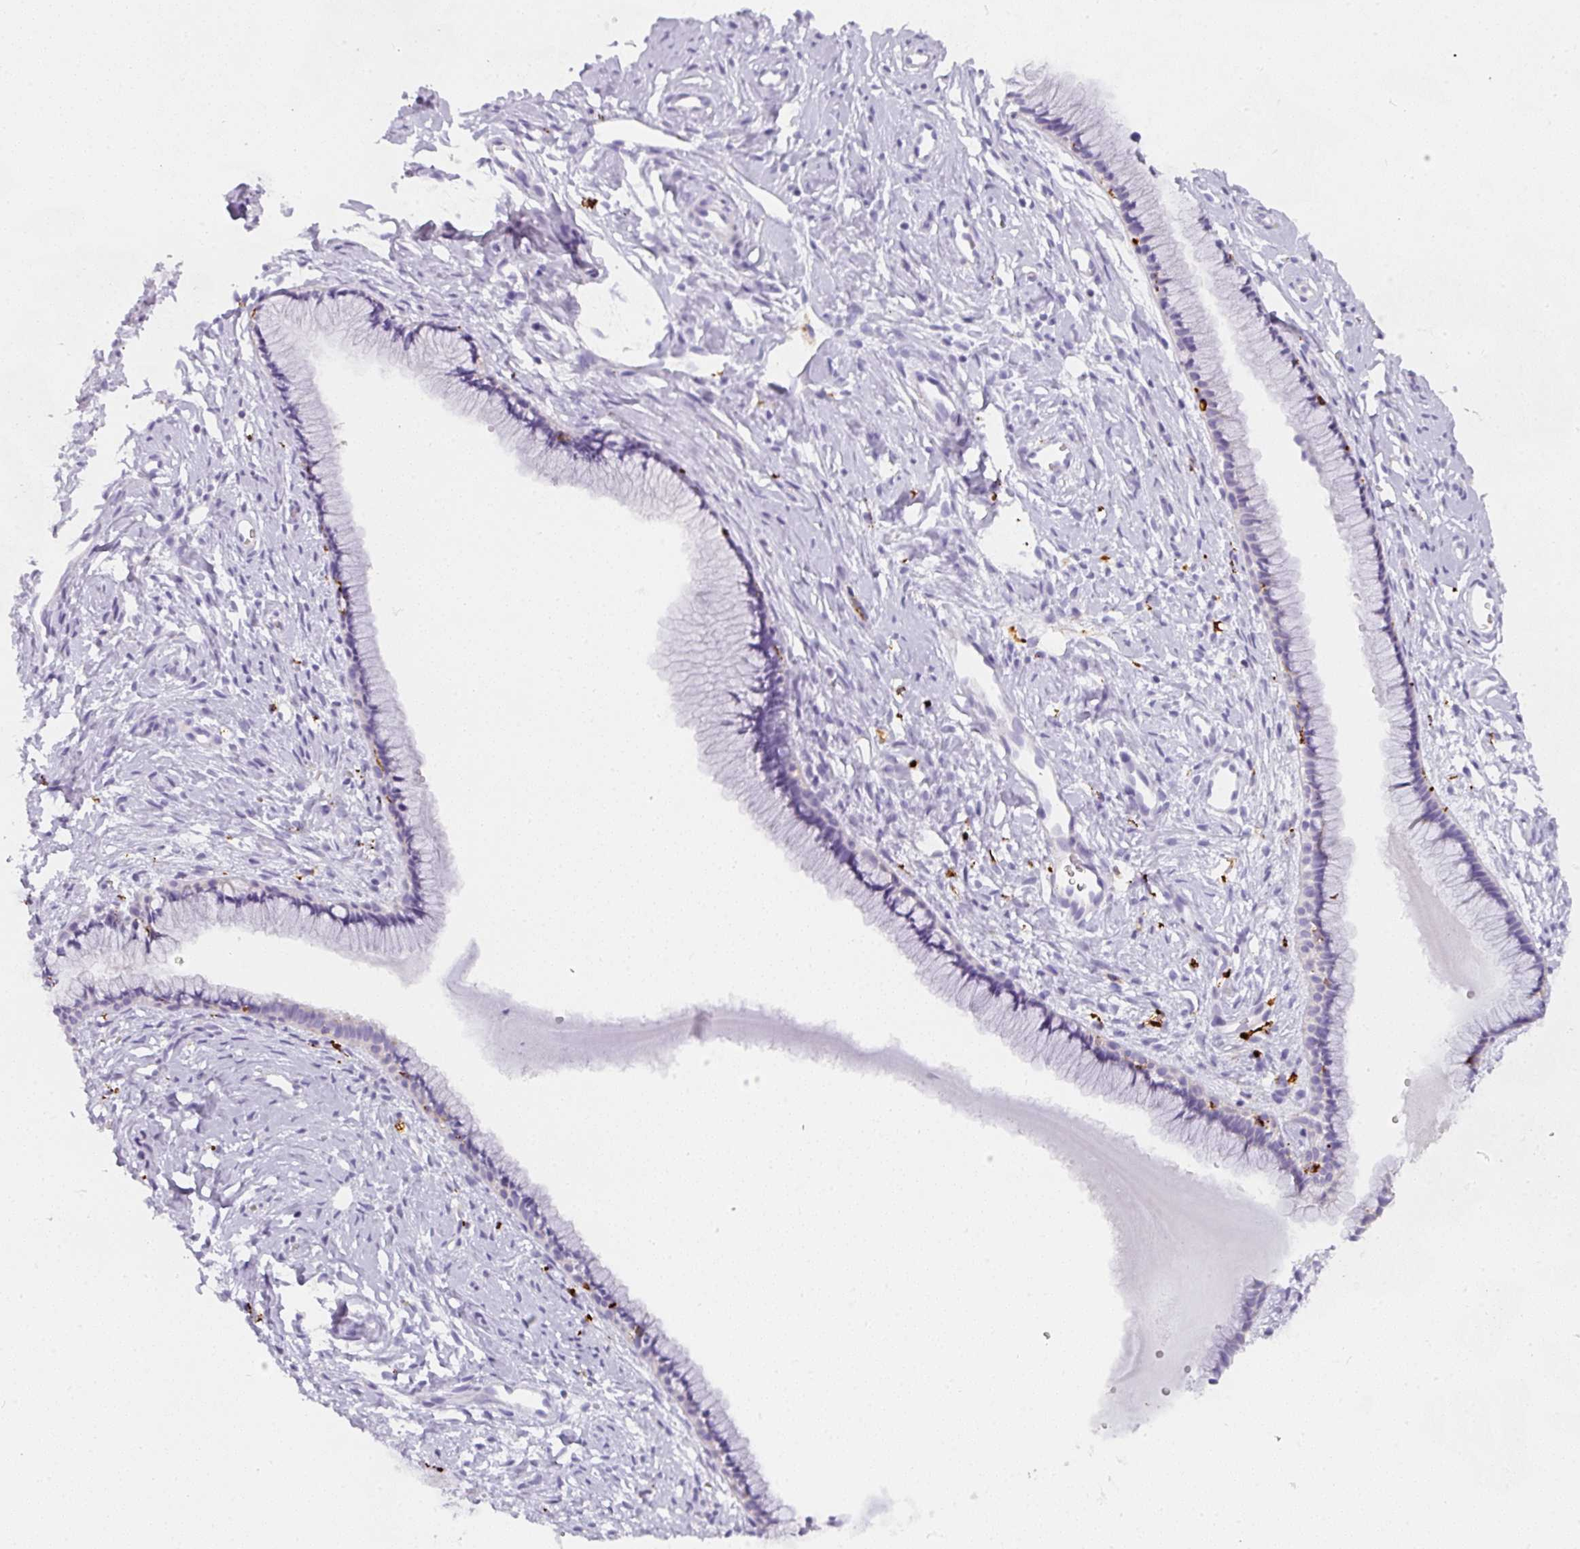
{"staining": {"intensity": "negative", "quantity": "none", "location": "none"}, "tissue": "cervix", "cell_type": "Glandular cells", "image_type": "normal", "snomed": [{"axis": "morphology", "description": "Normal tissue, NOS"}, {"axis": "topography", "description": "Cervix"}], "caption": "The micrograph exhibits no staining of glandular cells in normal cervix. The staining was performed using DAB (3,3'-diaminobenzidine) to visualize the protein expression in brown, while the nuclei were stained in blue with hematoxylin (Magnification: 20x).", "gene": "MMACHC", "patient": {"sex": "female", "age": 40}}